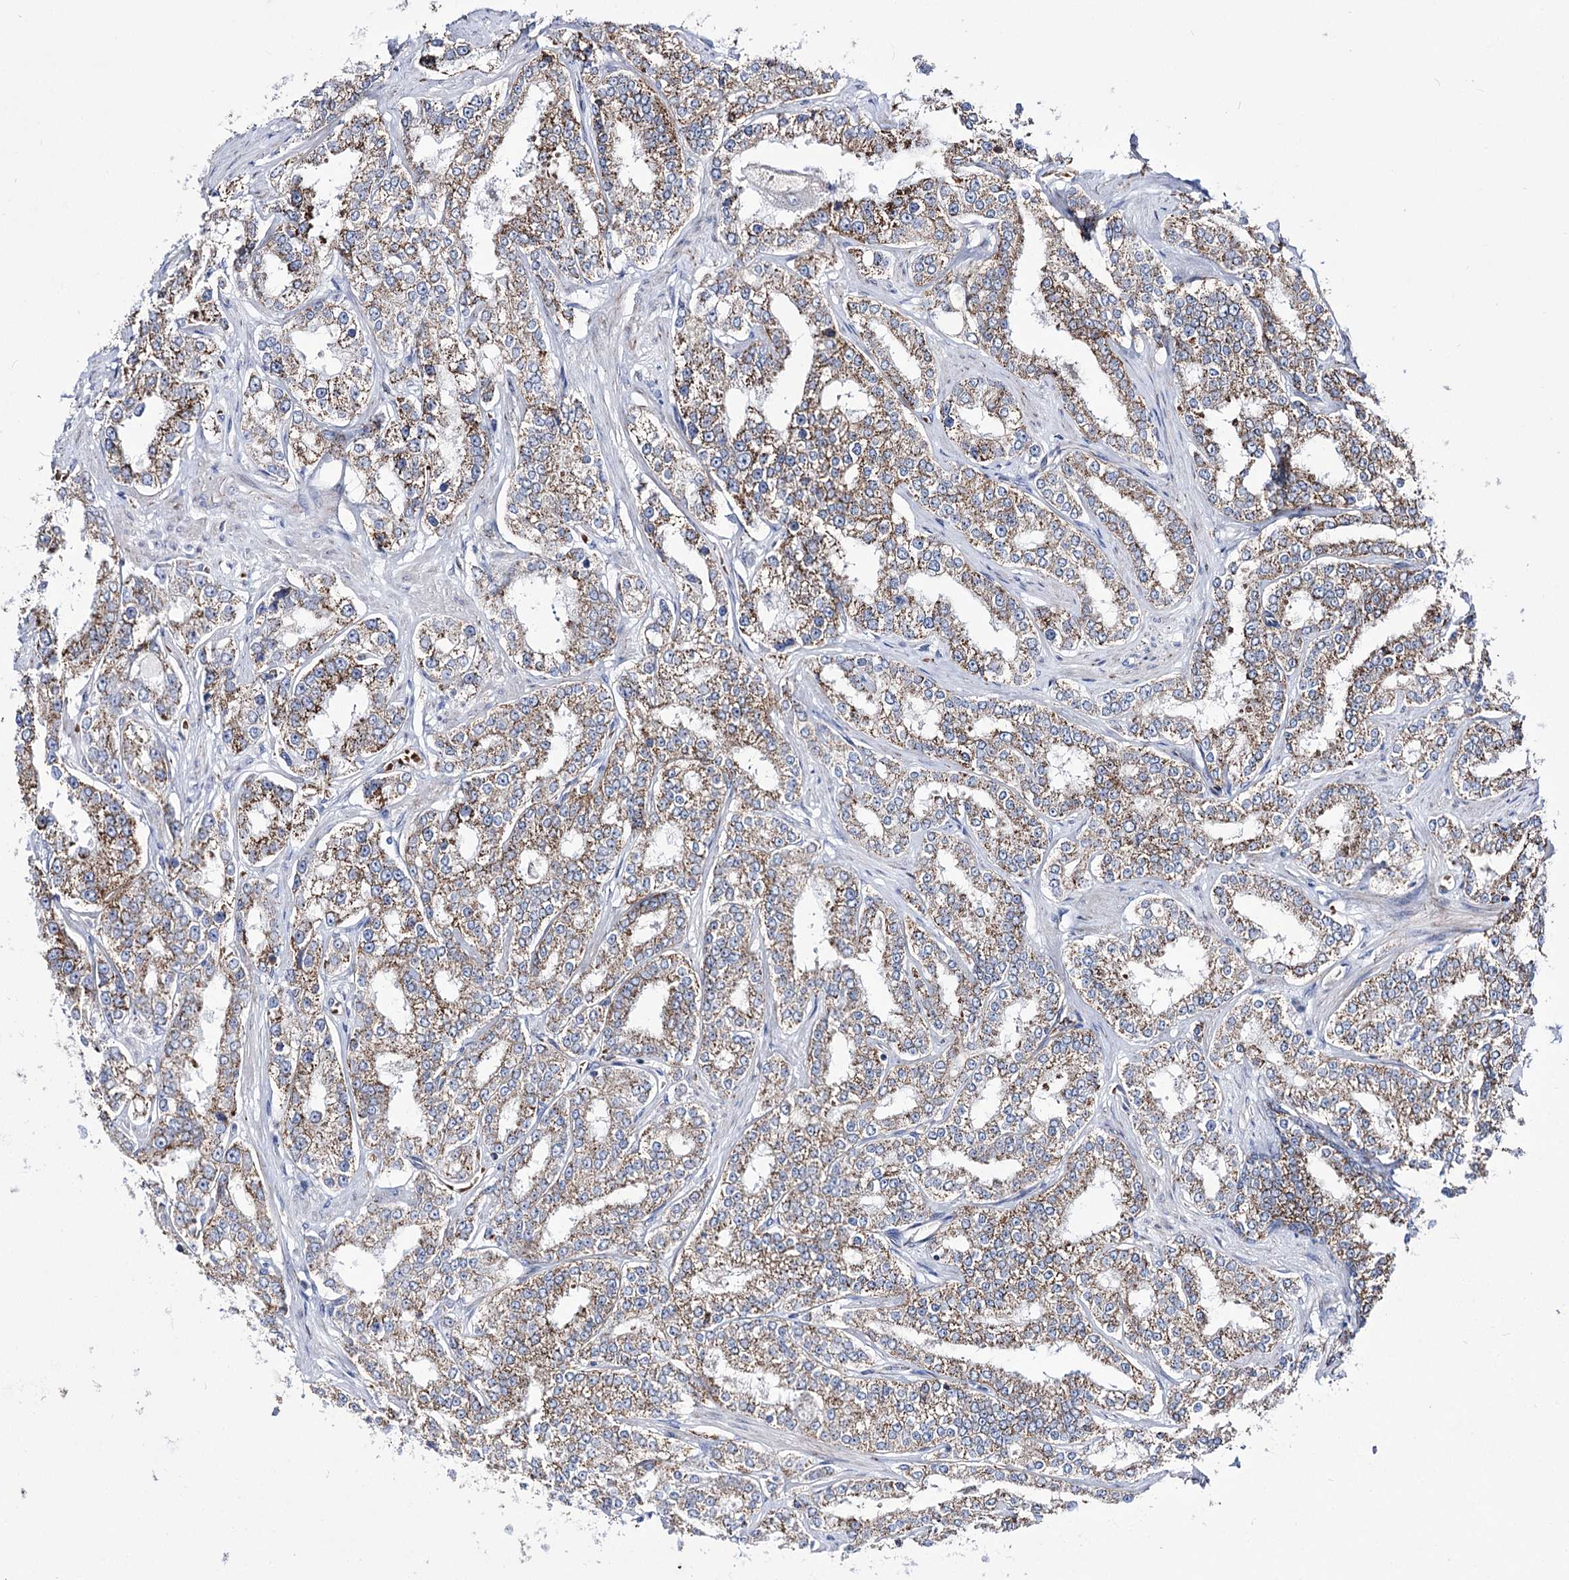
{"staining": {"intensity": "moderate", "quantity": "25%-75%", "location": "cytoplasmic/membranous"}, "tissue": "prostate cancer", "cell_type": "Tumor cells", "image_type": "cancer", "snomed": [{"axis": "morphology", "description": "Normal tissue, NOS"}, {"axis": "morphology", "description": "Adenocarcinoma, High grade"}, {"axis": "topography", "description": "Prostate"}], "caption": "Prostate cancer (adenocarcinoma (high-grade)) tissue exhibits moderate cytoplasmic/membranous expression in approximately 25%-75% of tumor cells", "gene": "OSBPL5", "patient": {"sex": "male", "age": 83}}